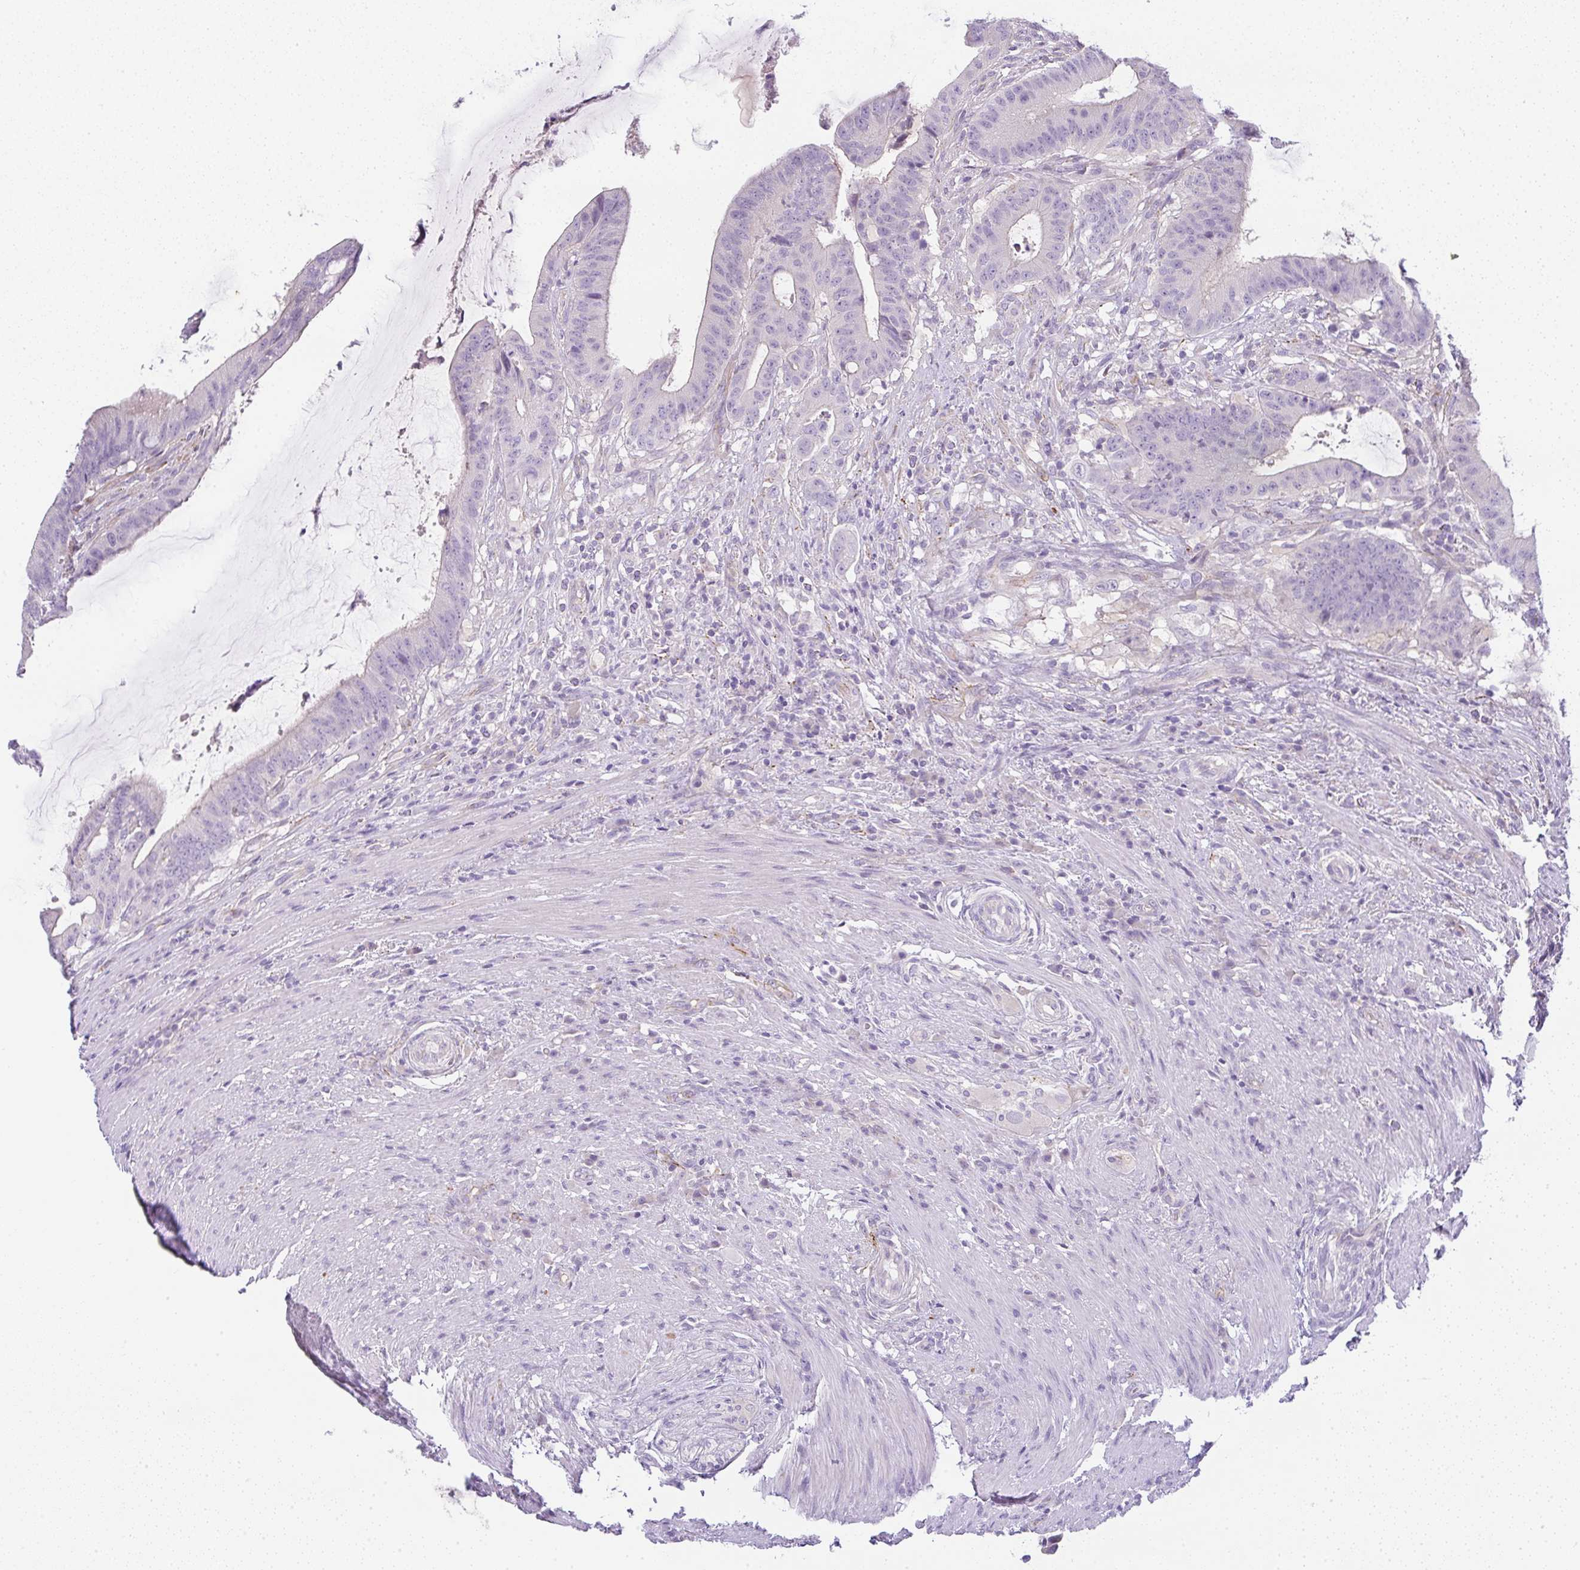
{"staining": {"intensity": "negative", "quantity": "none", "location": "none"}, "tissue": "colorectal cancer", "cell_type": "Tumor cells", "image_type": "cancer", "snomed": [{"axis": "morphology", "description": "Adenocarcinoma, NOS"}, {"axis": "topography", "description": "Colon"}], "caption": "The histopathology image demonstrates no significant positivity in tumor cells of colorectal cancer (adenocarcinoma).", "gene": "LPAR4", "patient": {"sex": "female", "age": 43}}